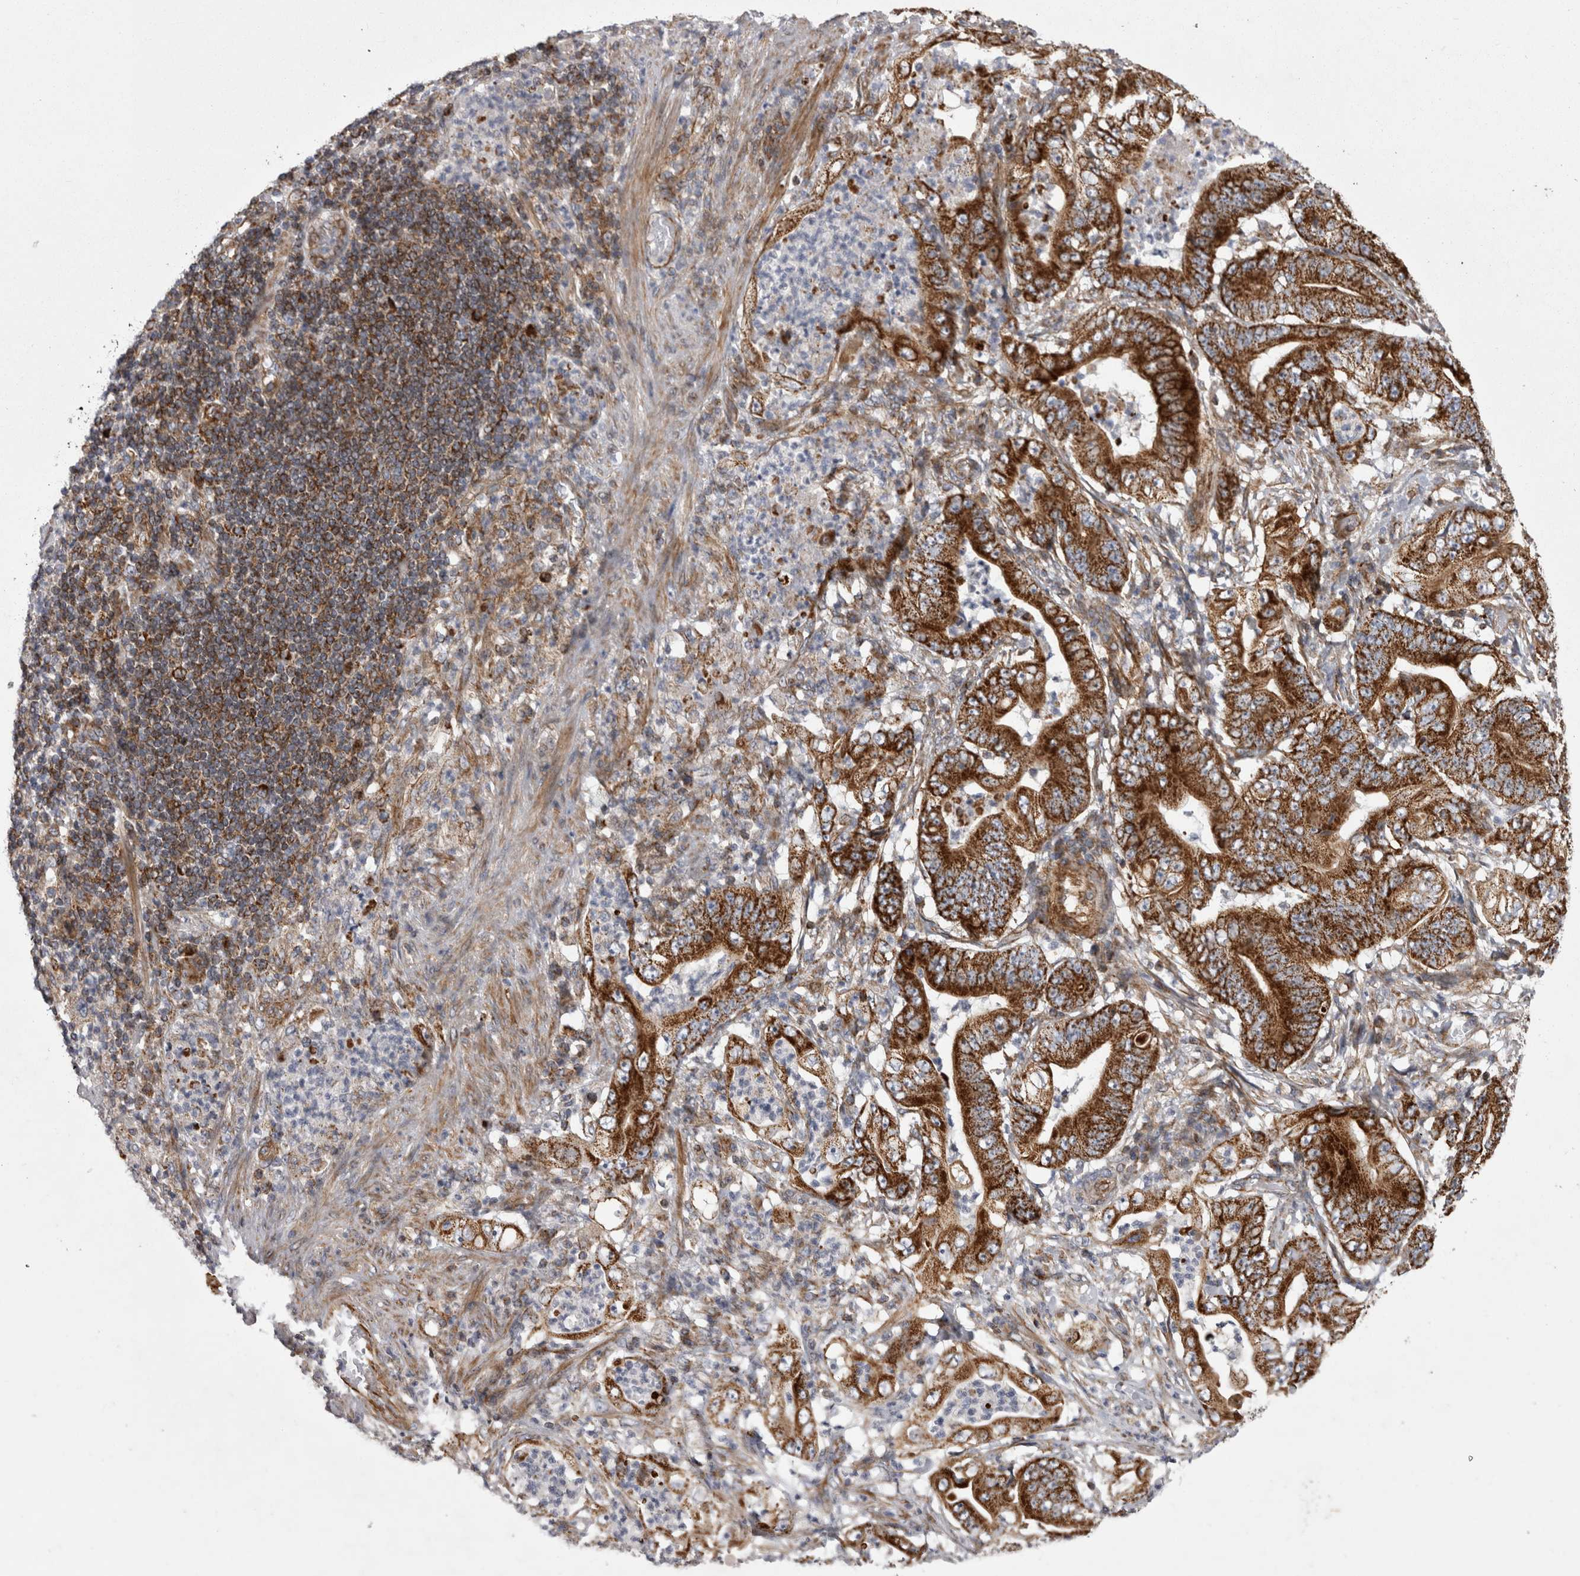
{"staining": {"intensity": "strong", "quantity": ">75%", "location": "cytoplasmic/membranous"}, "tissue": "stomach cancer", "cell_type": "Tumor cells", "image_type": "cancer", "snomed": [{"axis": "morphology", "description": "Adenocarcinoma, NOS"}, {"axis": "topography", "description": "Stomach"}], "caption": "Protein staining by immunohistochemistry exhibits strong cytoplasmic/membranous staining in about >75% of tumor cells in stomach cancer.", "gene": "TSPOAP1", "patient": {"sex": "female", "age": 73}}